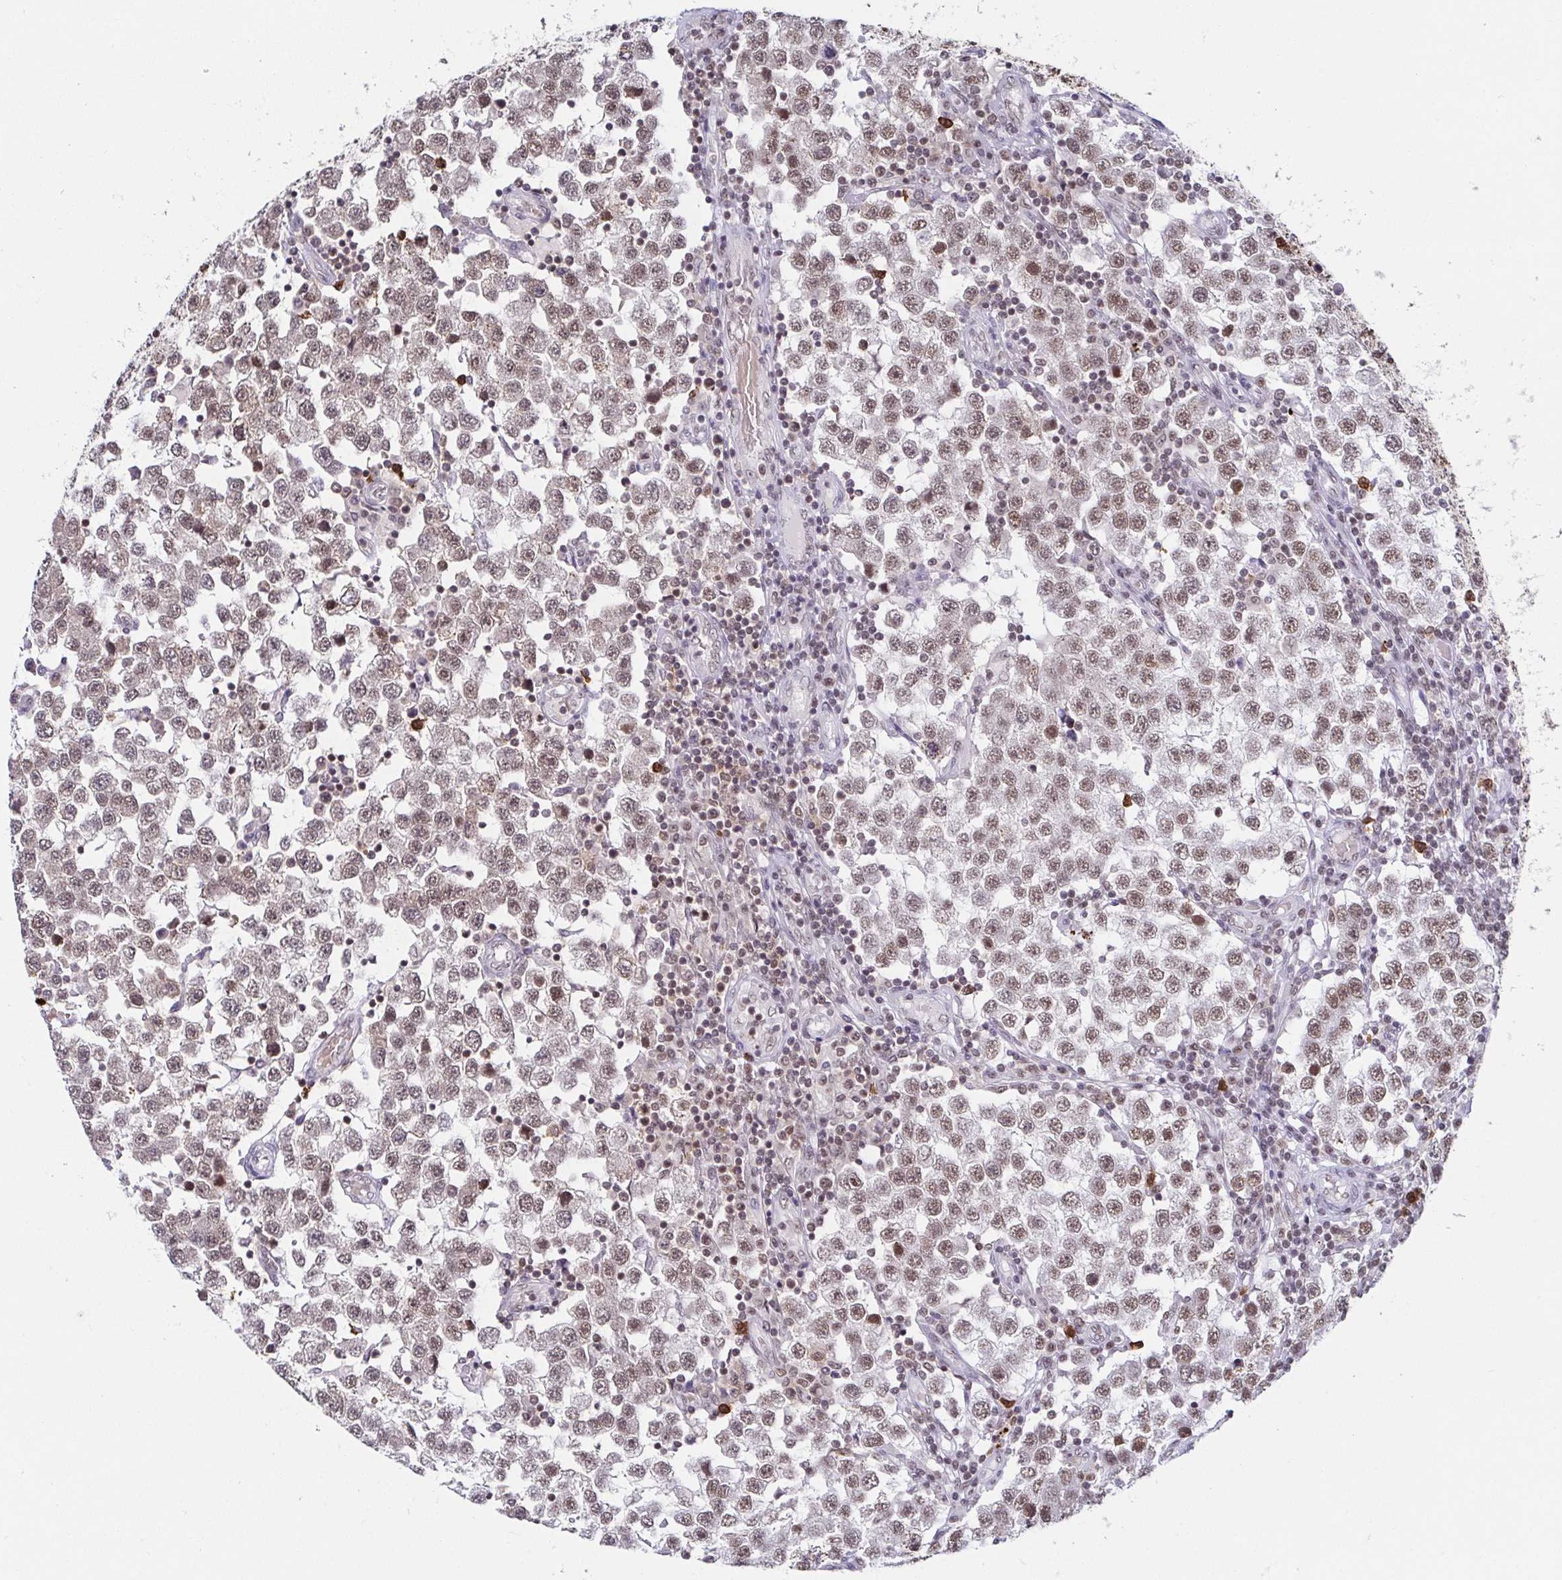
{"staining": {"intensity": "moderate", "quantity": ">75%", "location": "nuclear"}, "tissue": "testis cancer", "cell_type": "Tumor cells", "image_type": "cancer", "snomed": [{"axis": "morphology", "description": "Seminoma, NOS"}, {"axis": "topography", "description": "Testis"}], "caption": "DAB (3,3'-diaminobenzidine) immunohistochemical staining of human testis cancer (seminoma) demonstrates moderate nuclear protein staining in about >75% of tumor cells. (IHC, brightfield microscopy, high magnification).", "gene": "EWSR1", "patient": {"sex": "male", "age": 34}}